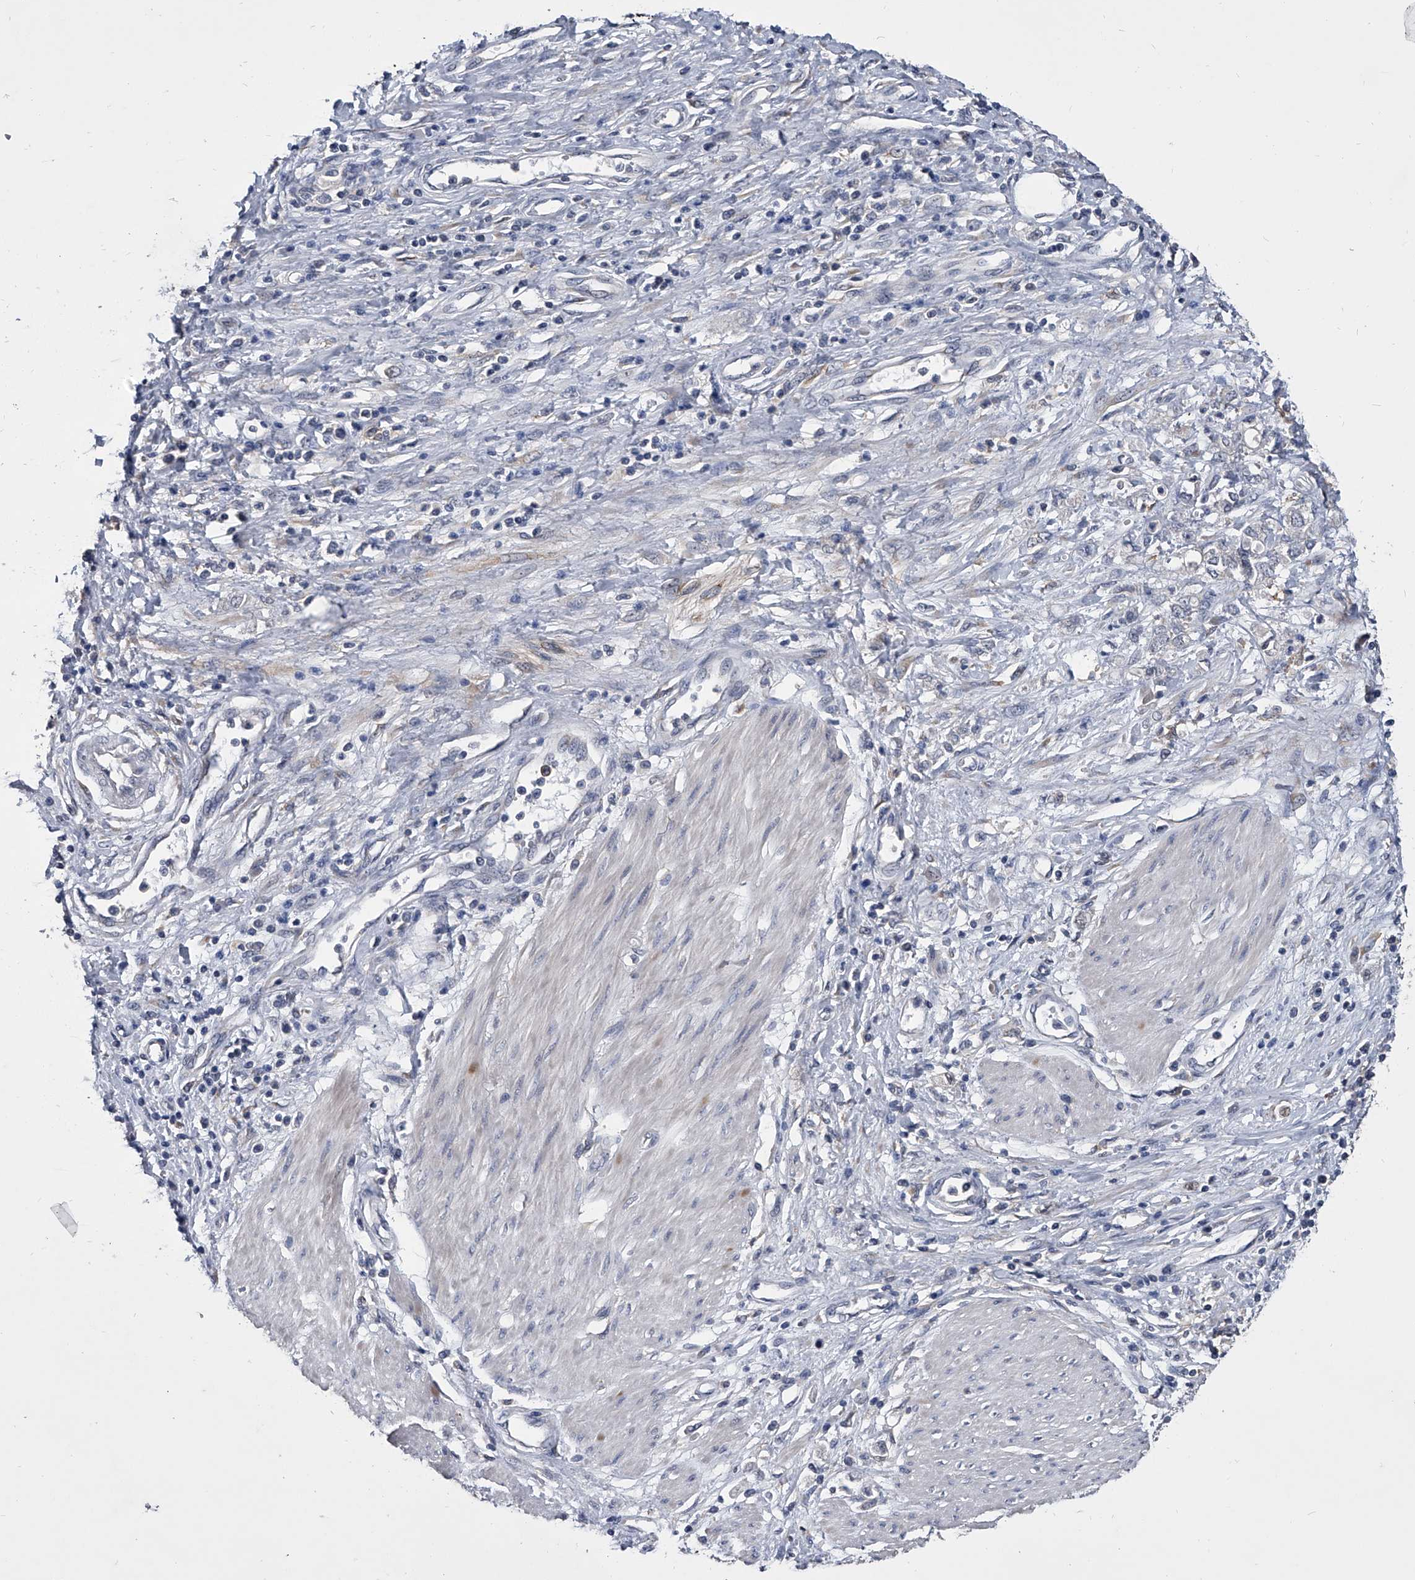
{"staining": {"intensity": "negative", "quantity": "none", "location": "none"}, "tissue": "stomach cancer", "cell_type": "Tumor cells", "image_type": "cancer", "snomed": [{"axis": "morphology", "description": "Adenocarcinoma, NOS"}, {"axis": "topography", "description": "Stomach"}], "caption": "An image of stomach adenocarcinoma stained for a protein demonstrates no brown staining in tumor cells.", "gene": "MAP4K3", "patient": {"sex": "female", "age": 76}}